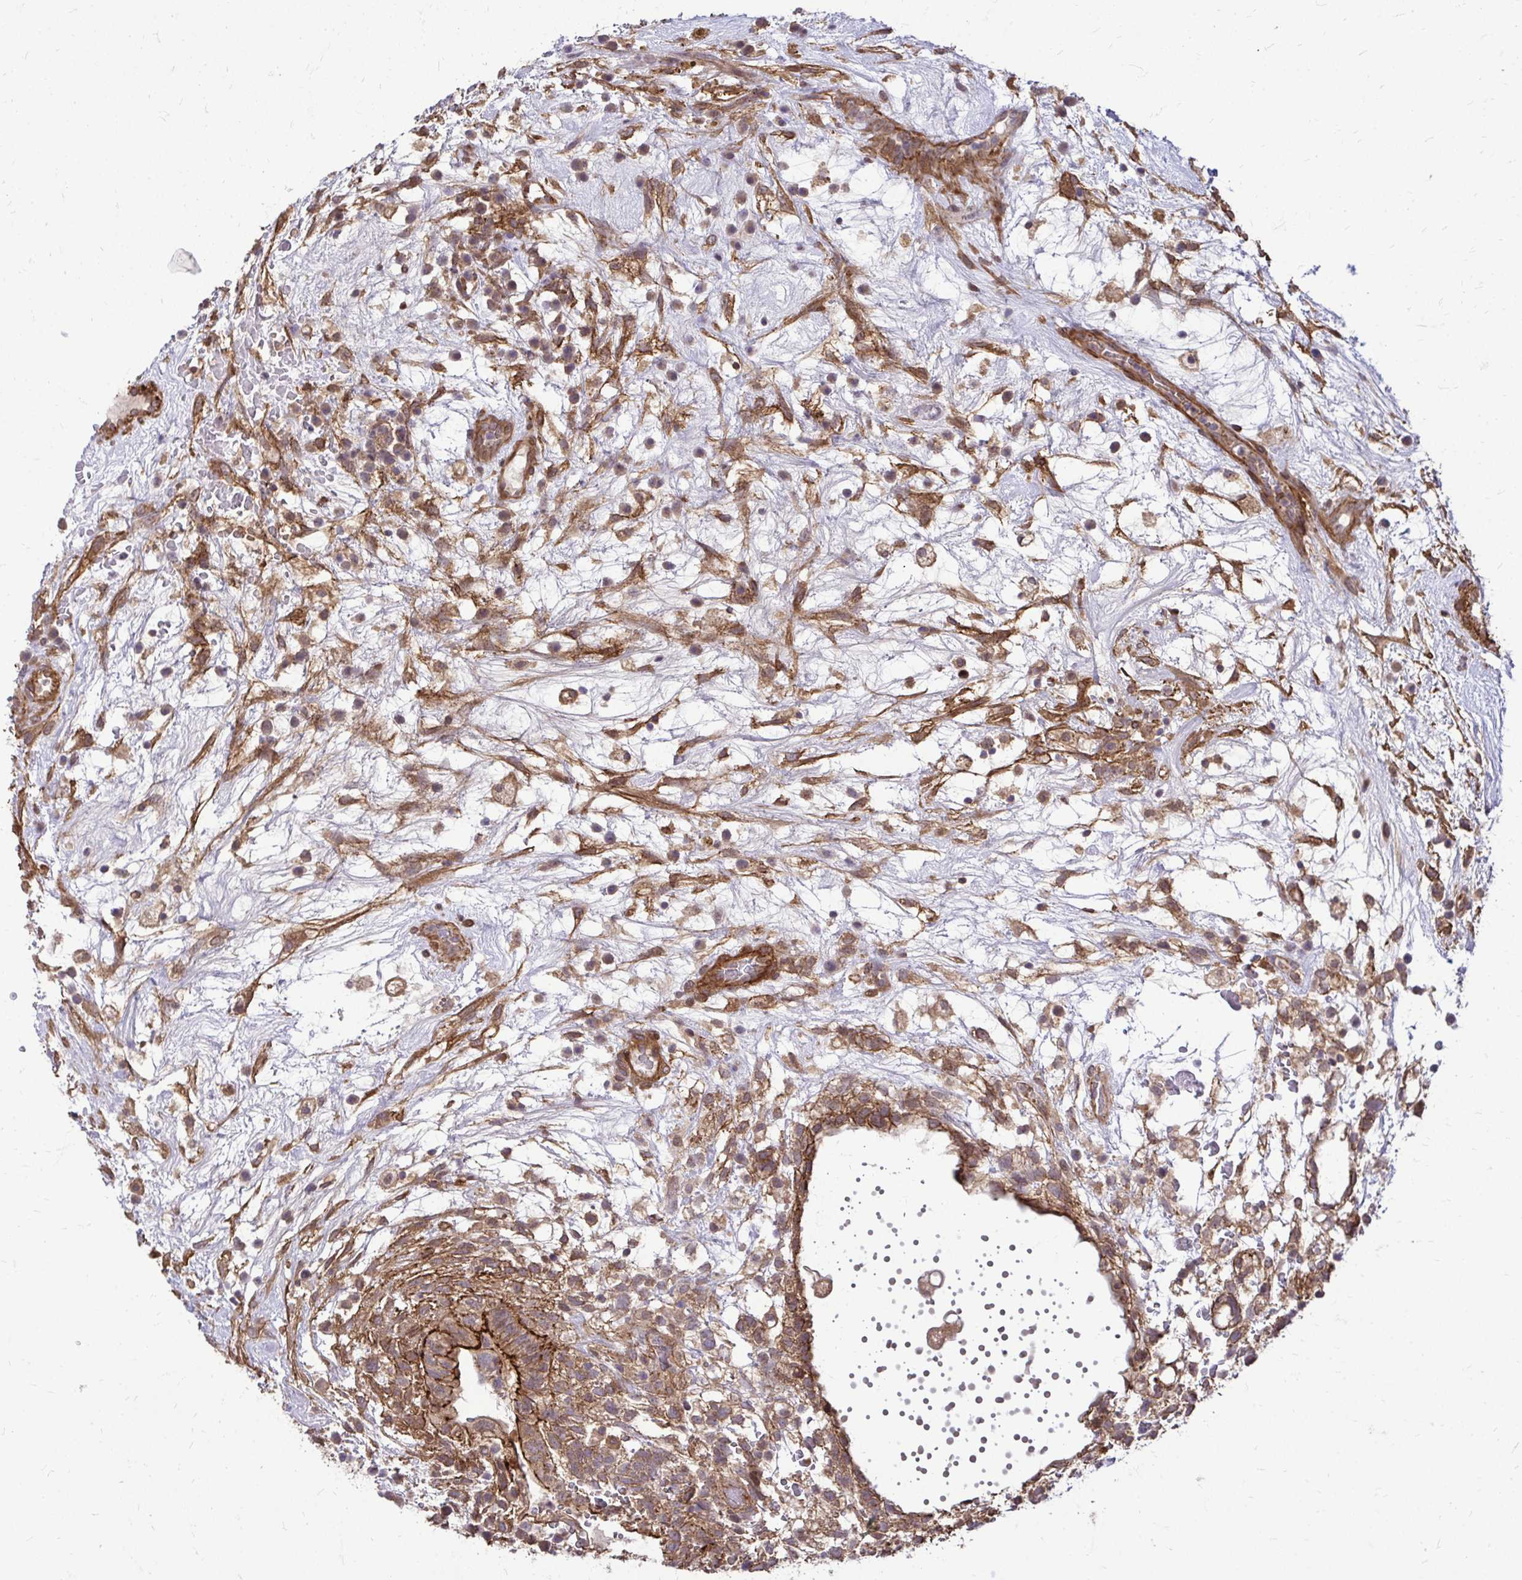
{"staining": {"intensity": "moderate", "quantity": ">75%", "location": "cytoplasmic/membranous"}, "tissue": "testis cancer", "cell_type": "Tumor cells", "image_type": "cancer", "snomed": [{"axis": "morphology", "description": "Normal tissue, NOS"}, {"axis": "morphology", "description": "Carcinoma, Embryonal, NOS"}, {"axis": "topography", "description": "Testis"}], "caption": "Protein staining of testis embryonal carcinoma tissue shows moderate cytoplasmic/membranous staining in approximately >75% of tumor cells.", "gene": "TRIP6", "patient": {"sex": "male", "age": 32}}